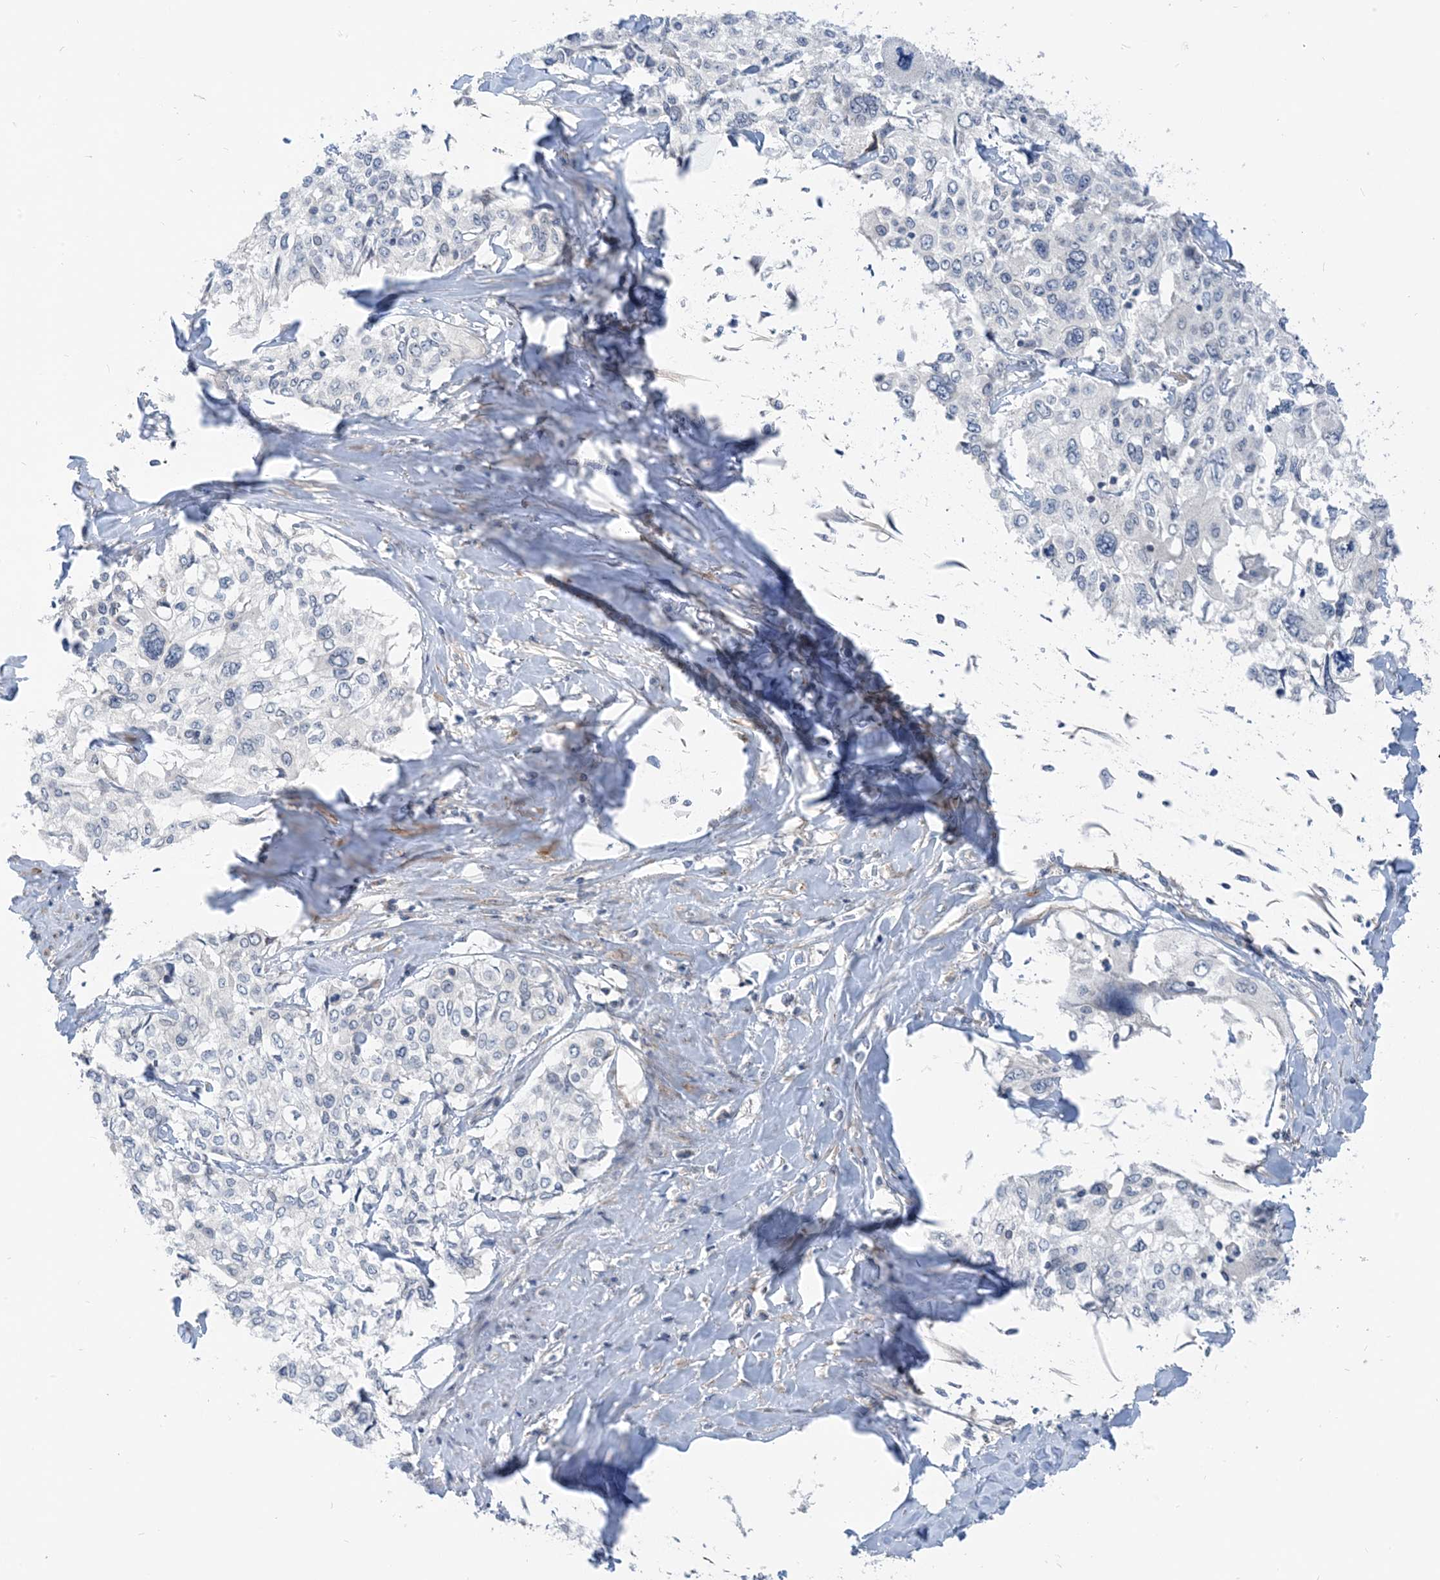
{"staining": {"intensity": "negative", "quantity": "none", "location": "none"}, "tissue": "cervical cancer", "cell_type": "Tumor cells", "image_type": "cancer", "snomed": [{"axis": "morphology", "description": "Squamous cell carcinoma, NOS"}, {"axis": "topography", "description": "Cervix"}], "caption": "Cervical squamous cell carcinoma was stained to show a protein in brown. There is no significant staining in tumor cells. The staining was performed using DAB (3,3'-diaminobenzidine) to visualize the protein expression in brown, while the nuclei were stained in blue with hematoxylin (Magnification: 20x).", "gene": "PLEKHA3", "patient": {"sex": "female", "age": 31}}